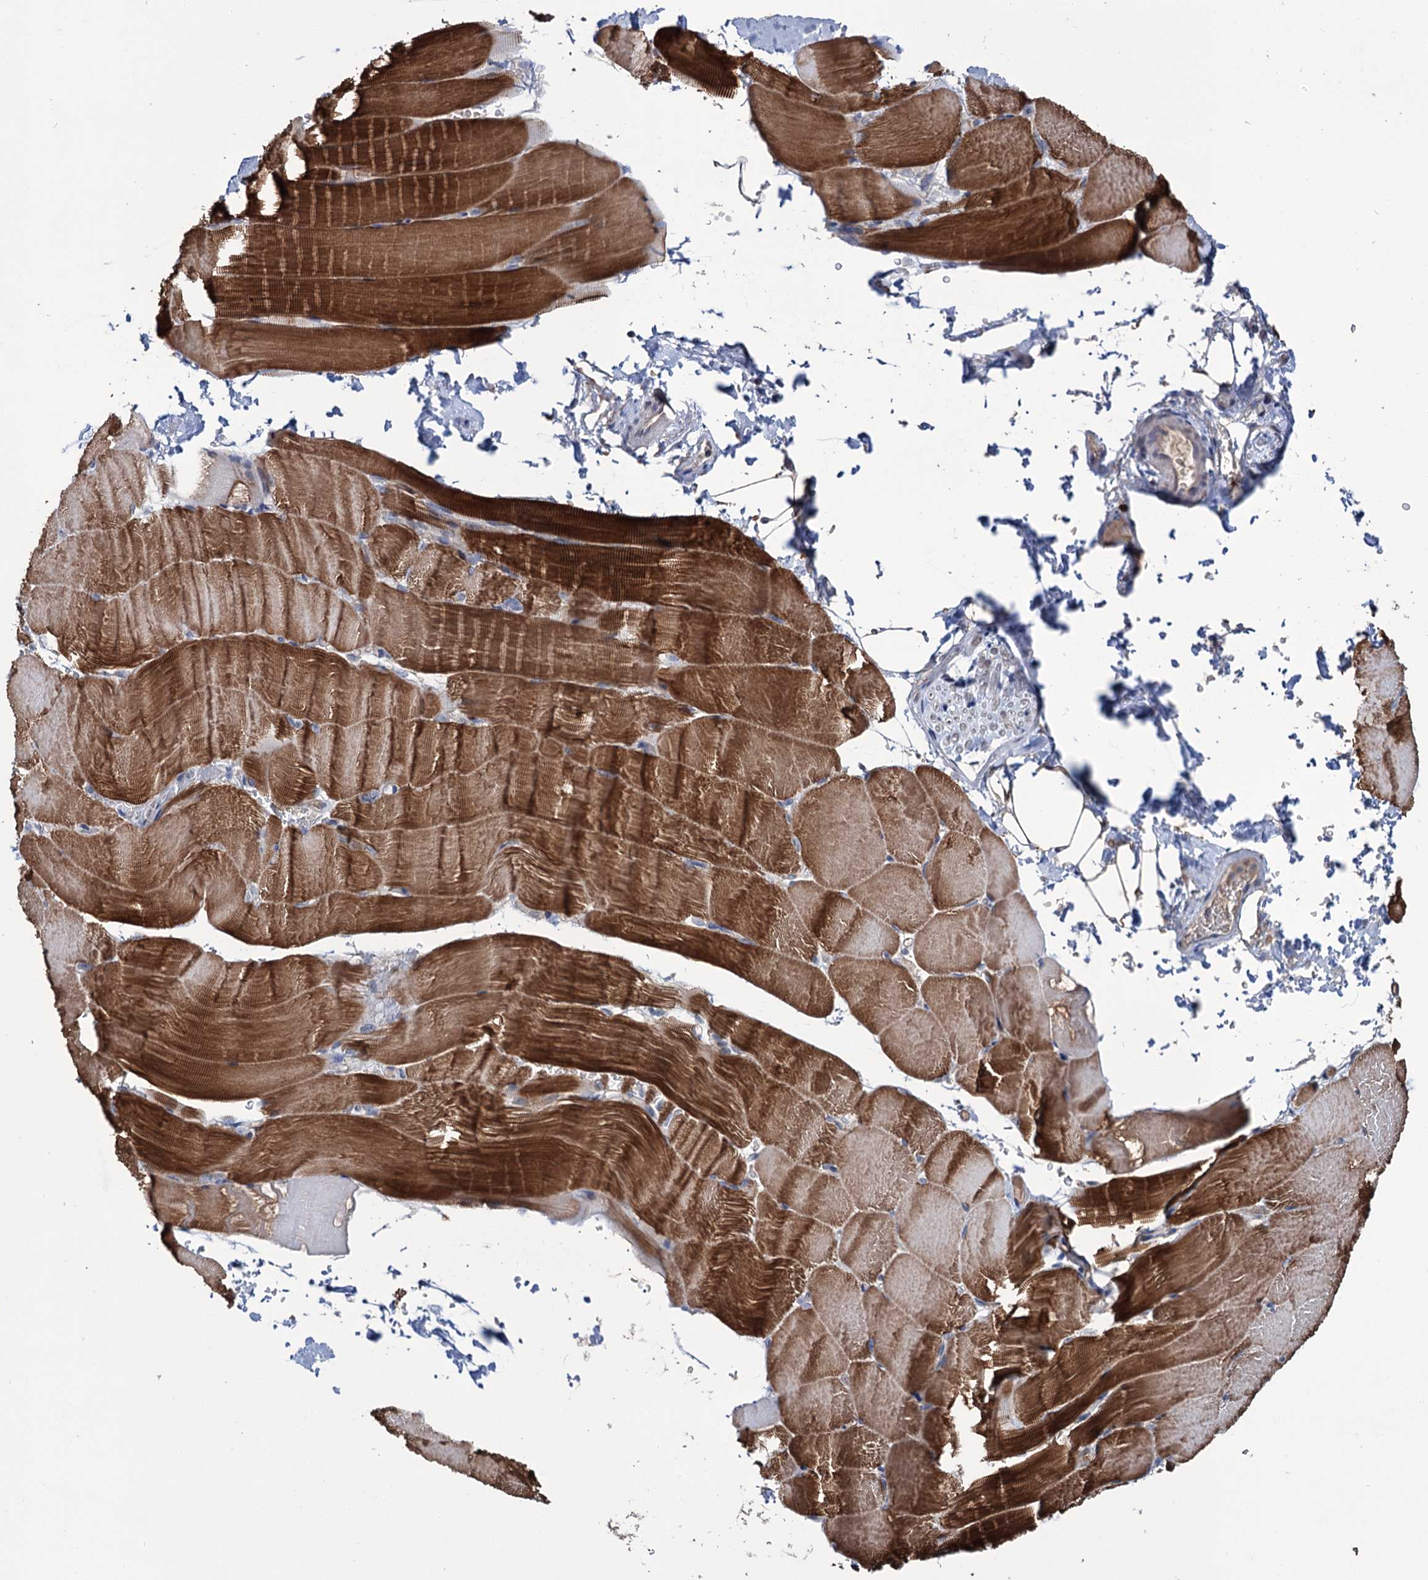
{"staining": {"intensity": "strong", "quantity": ">75%", "location": "cytoplasmic/membranous"}, "tissue": "skeletal muscle", "cell_type": "Myocytes", "image_type": "normal", "snomed": [{"axis": "morphology", "description": "Normal tissue, NOS"}, {"axis": "topography", "description": "Skeletal muscle"}, {"axis": "topography", "description": "Parathyroid gland"}], "caption": "Normal skeletal muscle reveals strong cytoplasmic/membranous positivity in about >75% of myocytes.", "gene": "EPB41L5", "patient": {"sex": "female", "age": 37}}